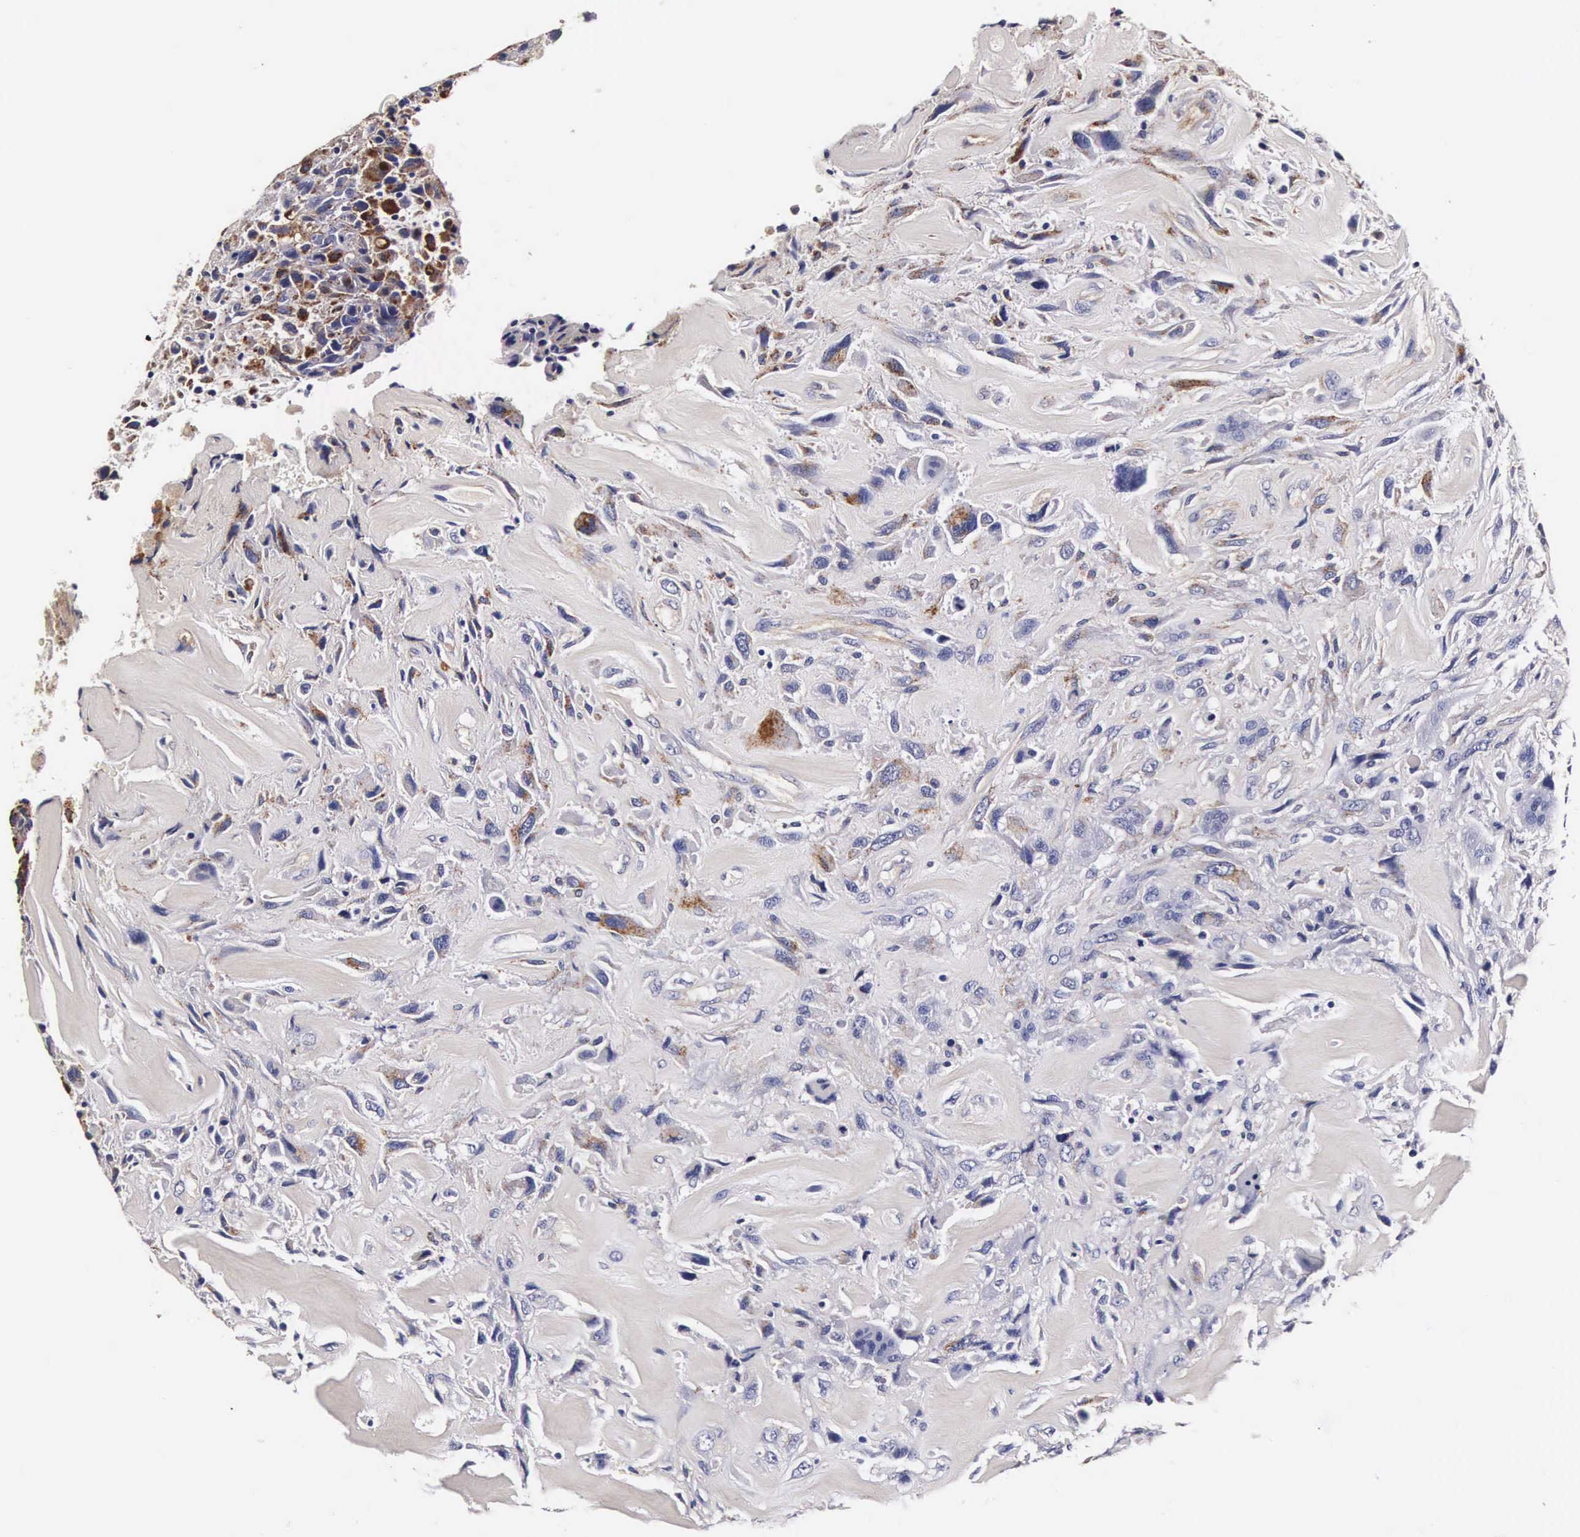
{"staining": {"intensity": "moderate", "quantity": "<25%", "location": "cytoplasmic/membranous"}, "tissue": "breast cancer", "cell_type": "Tumor cells", "image_type": "cancer", "snomed": [{"axis": "morphology", "description": "Neoplasm, malignant, NOS"}, {"axis": "topography", "description": "Breast"}], "caption": "DAB (3,3'-diaminobenzidine) immunohistochemical staining of human breast cancer displays moderate cytoplasmic/membranous protein expression in about <25% of tumor cells.", "gene": "CTSB", "patient": {"sex": "female", "age": 50}}